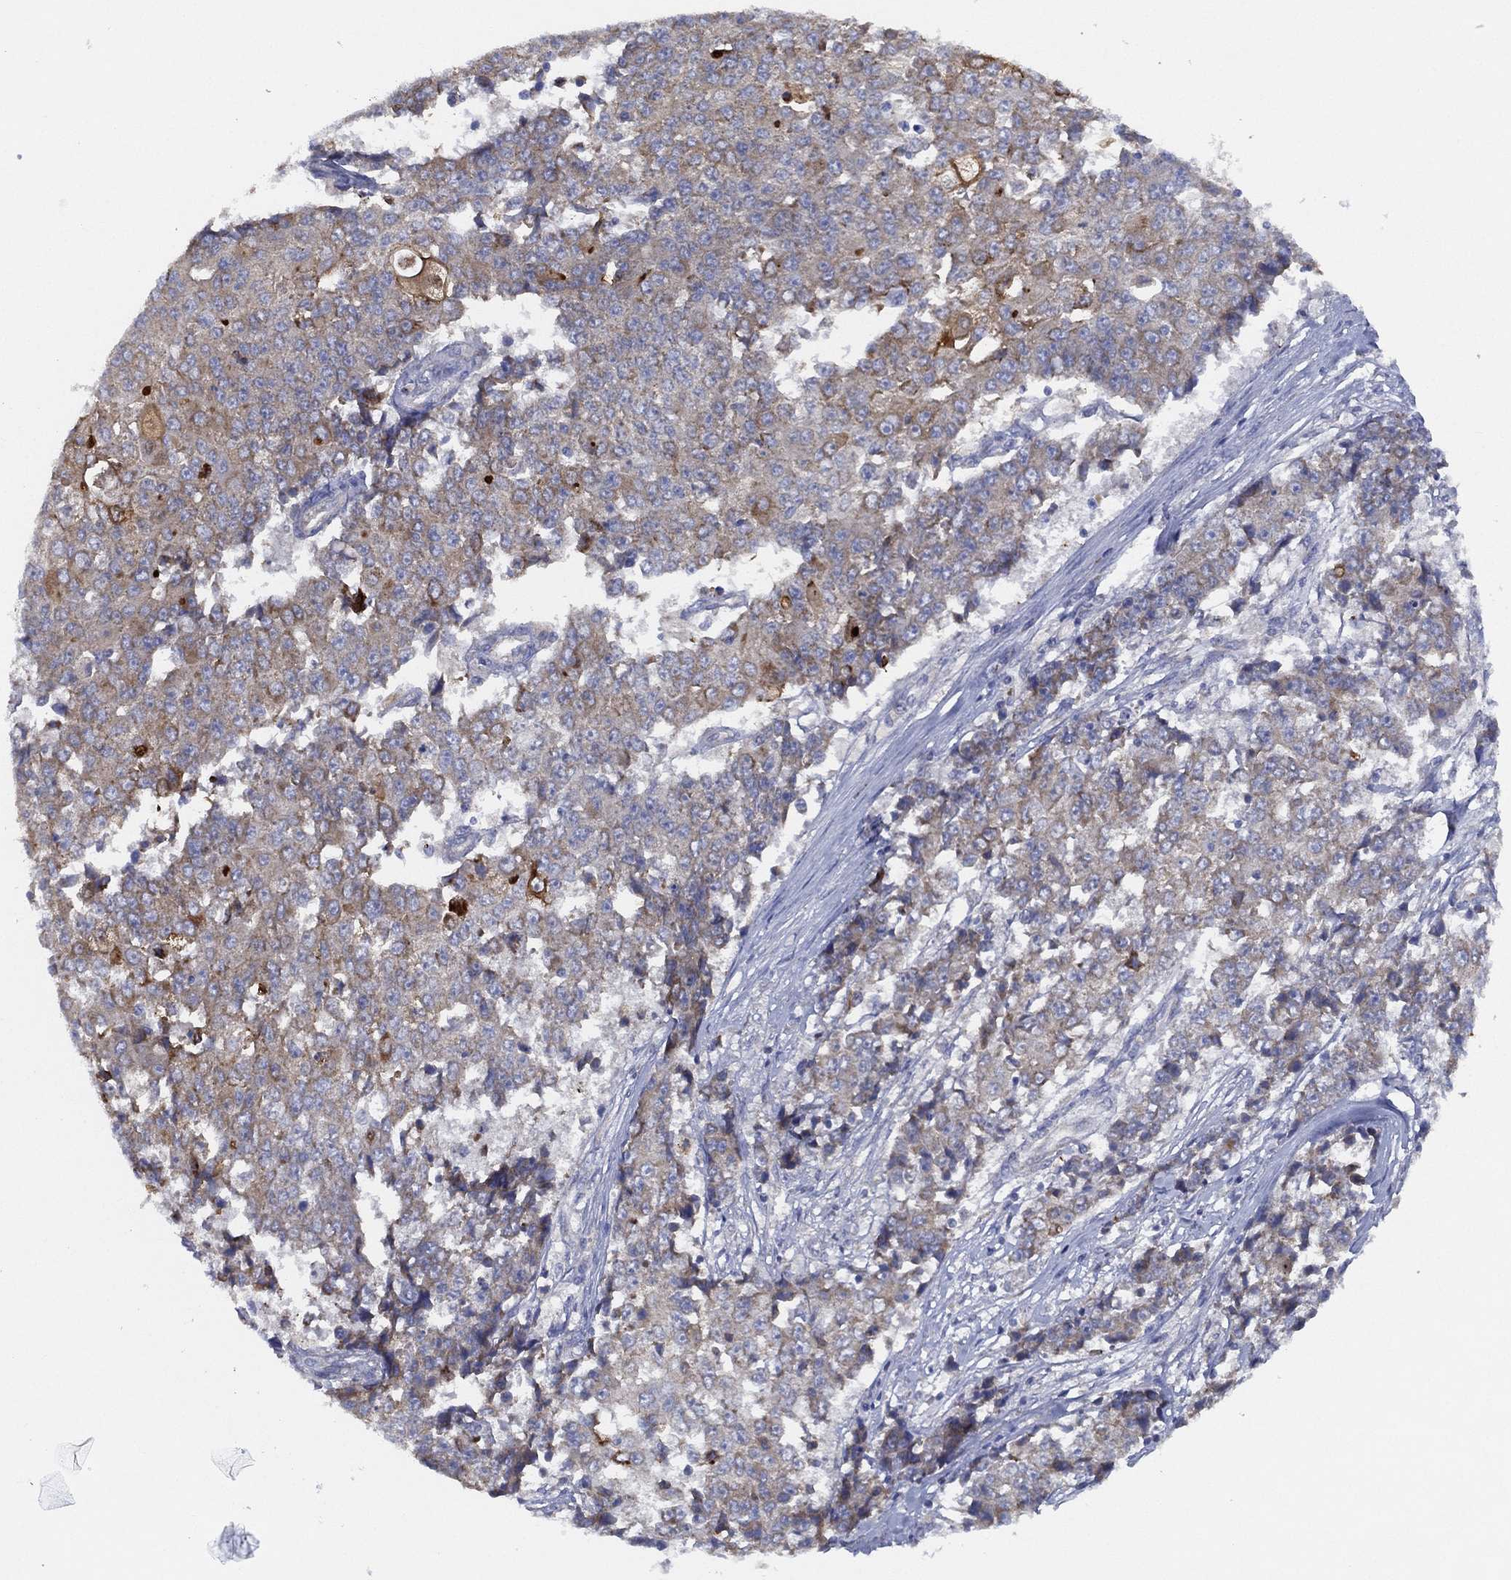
{"staining": {"intensity": "weak", "quantity": "<25%", "location": "cytoplasmic/membranous"}, "tissue": "ovarian cancer", "cell_type": "Tumor cells", "image_type": "cancer", "snomed": [{"axis": "morphology", "description": "Carcinoma, endometroid"}, {"axis": "topography", "description": "Ovary"}], "caption": "Tumor cells are negative for brown protein staining in ovarian cancer (endometroid carcinoma). The staining was performed using DAB to visualize the protein expression in brown, while the nuclei were stained in blue with hematoxylin (Magnification: 20x).", "gene": "ZNF223", "patient": {"sex": "female", "age": 42}}